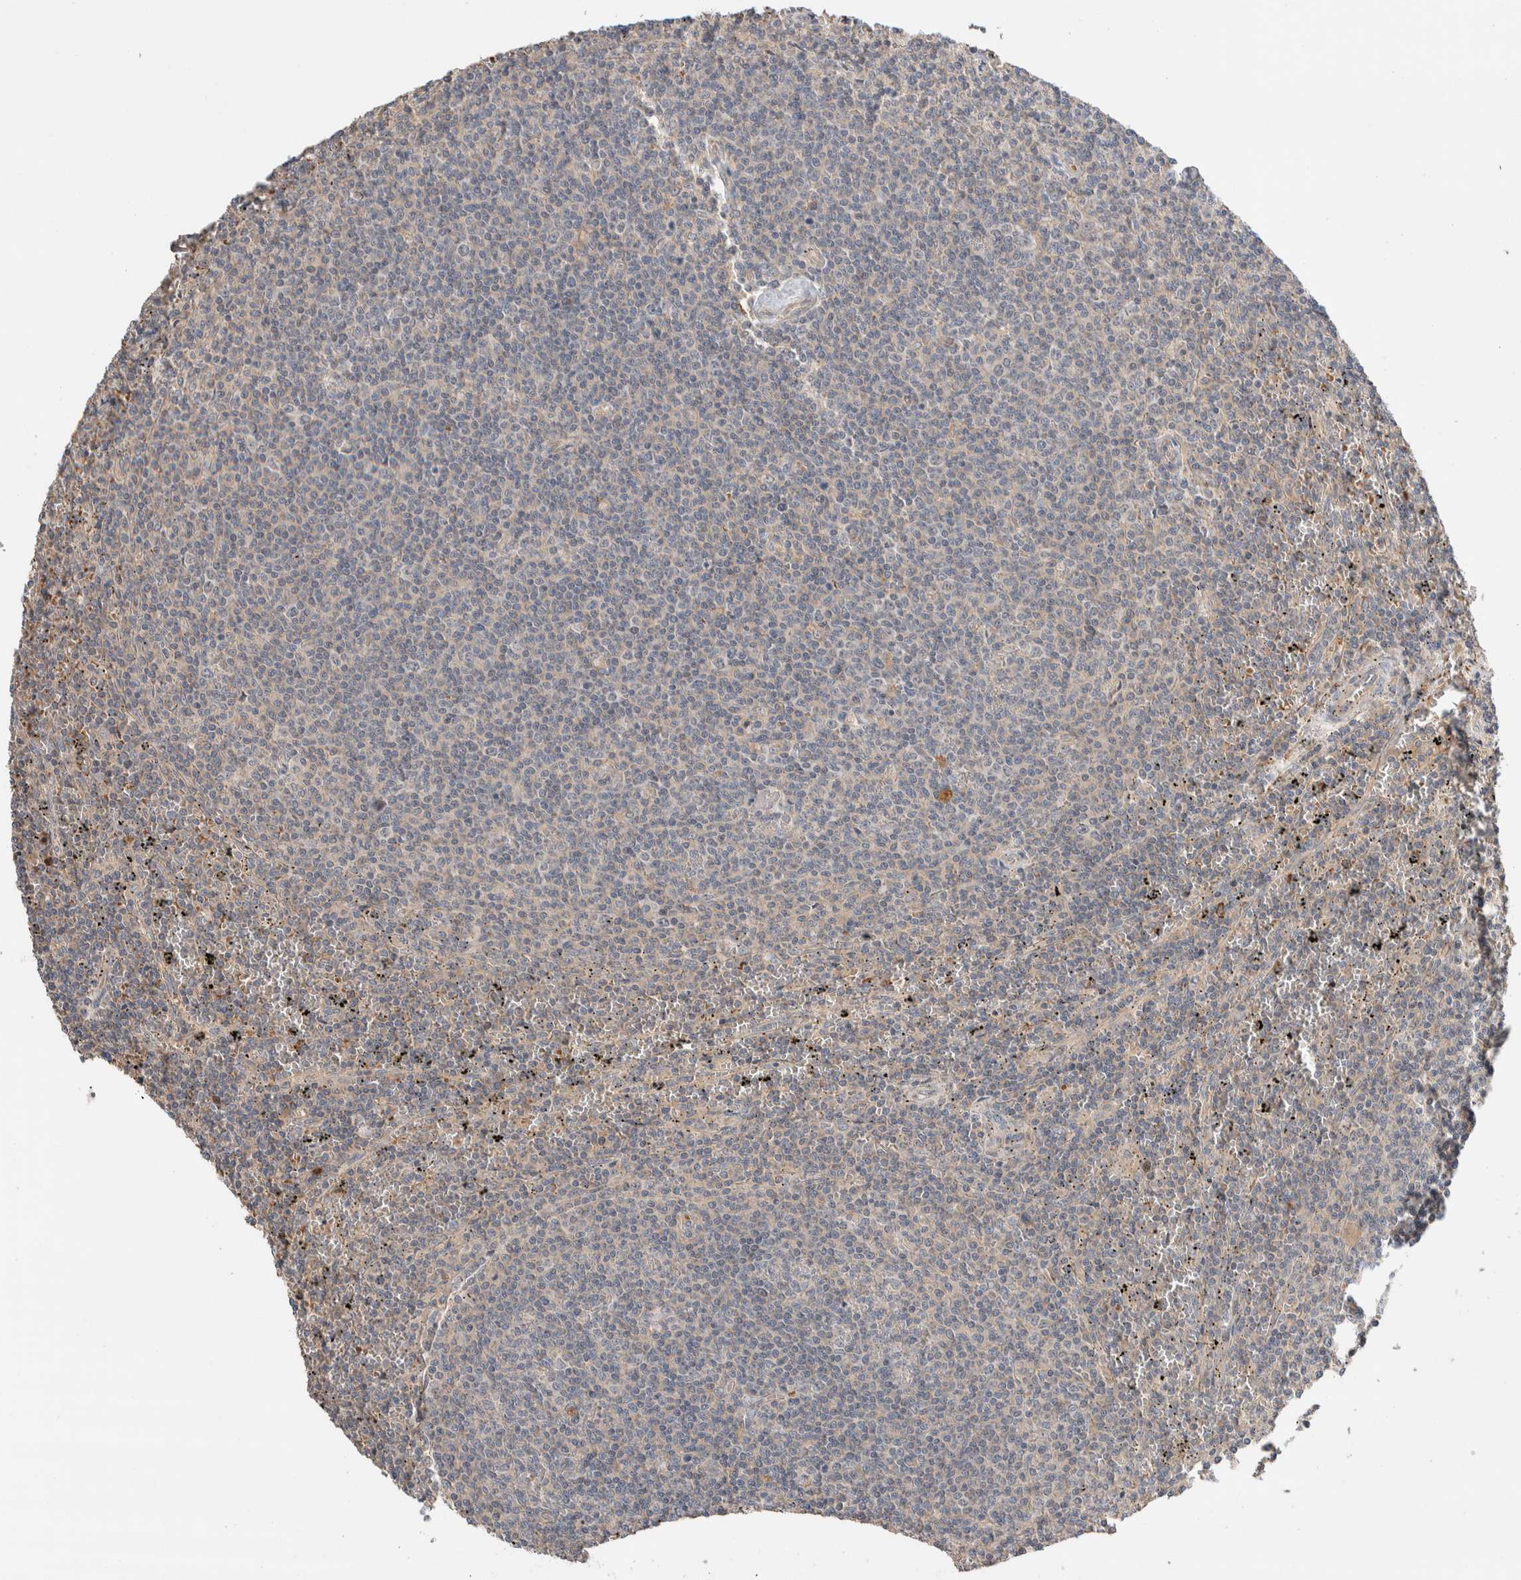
{"staining": {"intensity": "negative", "quantity": "none", "location": "none"}, "tissue": "lymphoma", "cell_type": "Tumor cells", "image_type": "cancer", "snomed": [{"axis": "morphology", "description": "Malignant lymphoma, non-Hodgkin's type, Low grade"}, {"axis": "topography", "description": "Spleen"}], "caption": "Lymphoma stained for a protein using immunohistochemistry (IHC) reveals no expression tumor cells.", "gene": "WDR91", "patient": {"sex": "female", "age": 50}}